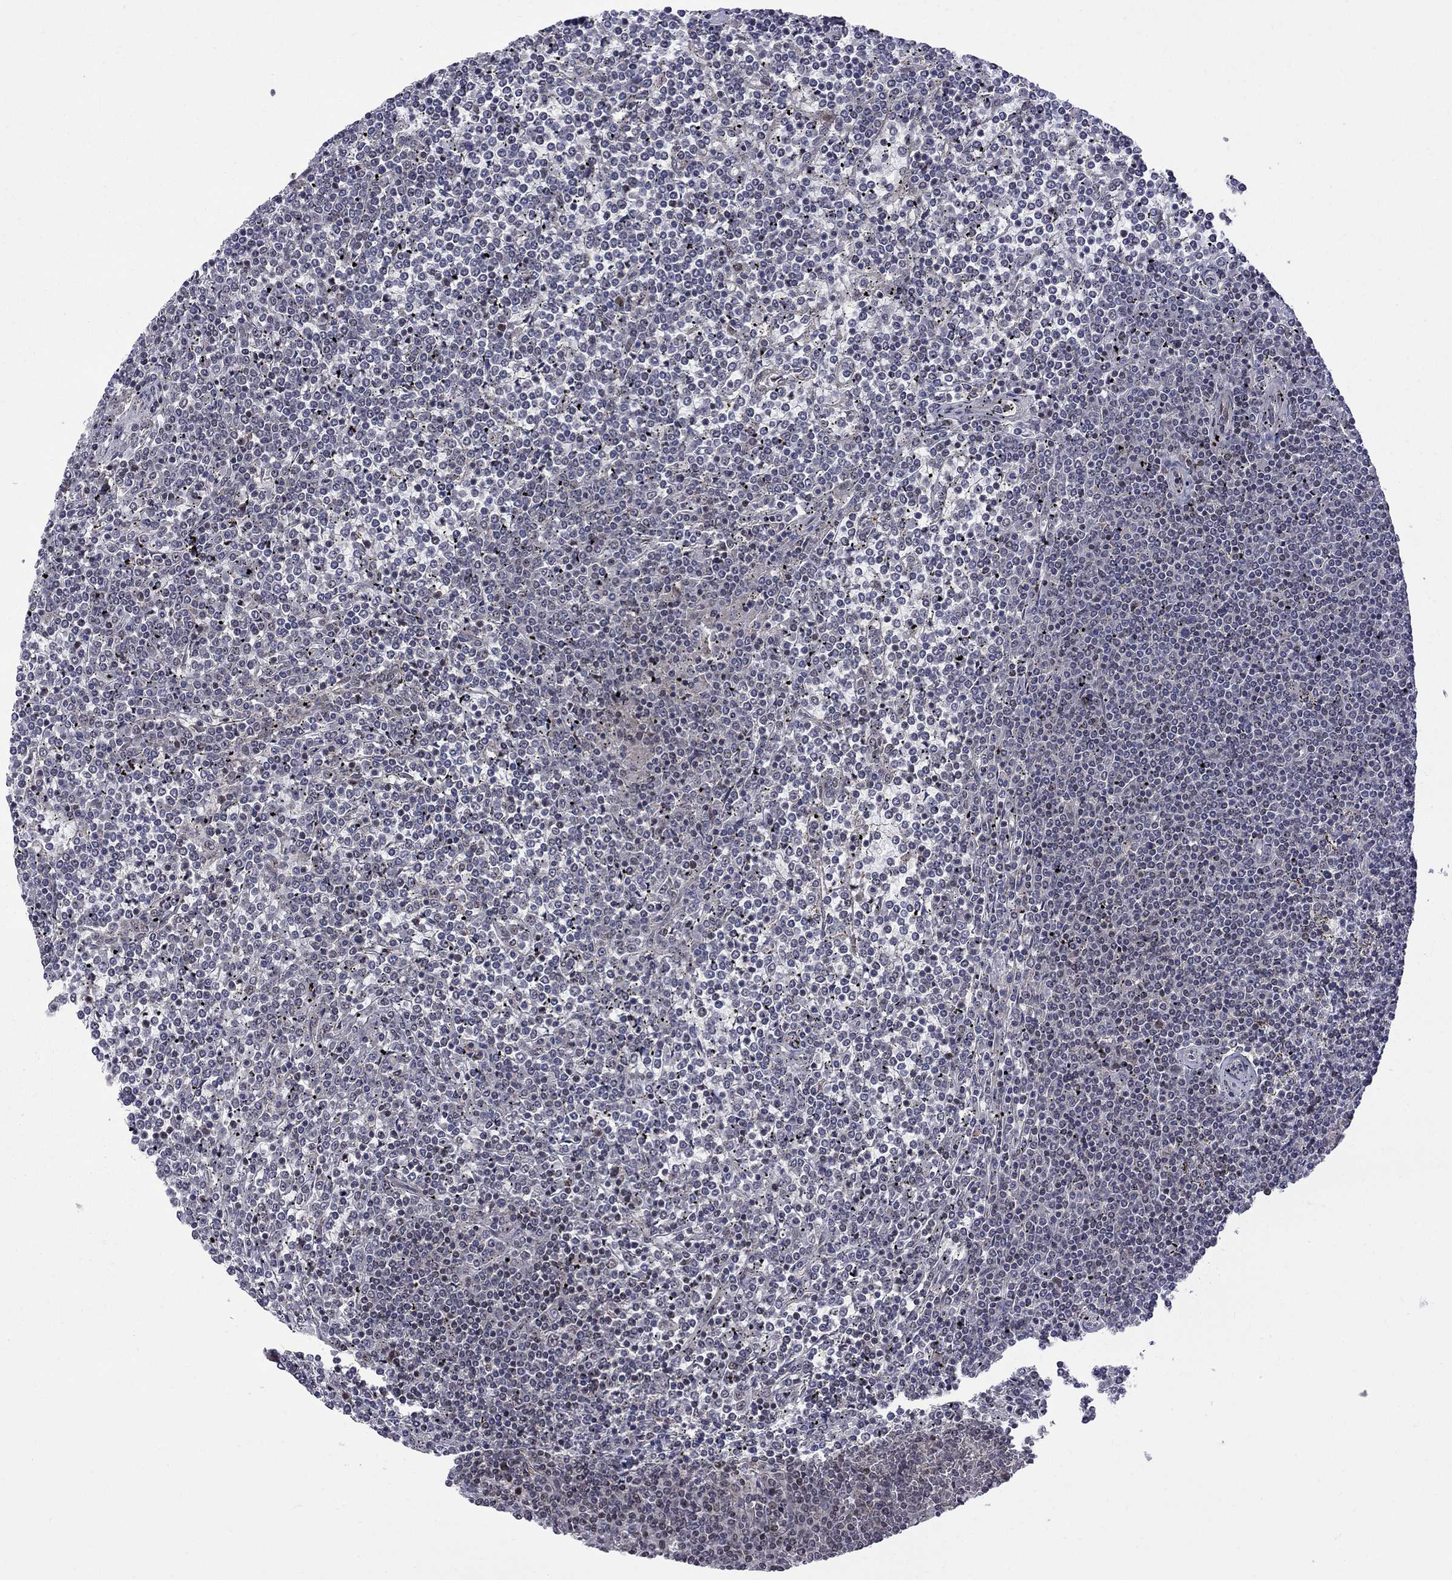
{"staining": {"intensity": "negative", "quantity": "none", "location": "none"}, "tissue": "lymphoma", "cell_type": "Tumor cells", "image_type": "cancer", "snomed": [{"axis": "morphology", "description": "Malignant lymphoma, non-Hodgkin's type, Low grade"}, {"axis": "topography", "description": "Spleen"}], "caption": "High power microscopy photomicrograph of an IHC image of malignant lymphoma, non-Hodgkin's type (low-grade), revealing no significant staining in tumor cells.", "gene": "BRF1", "patient": {"sex": "female", "age": 19}}